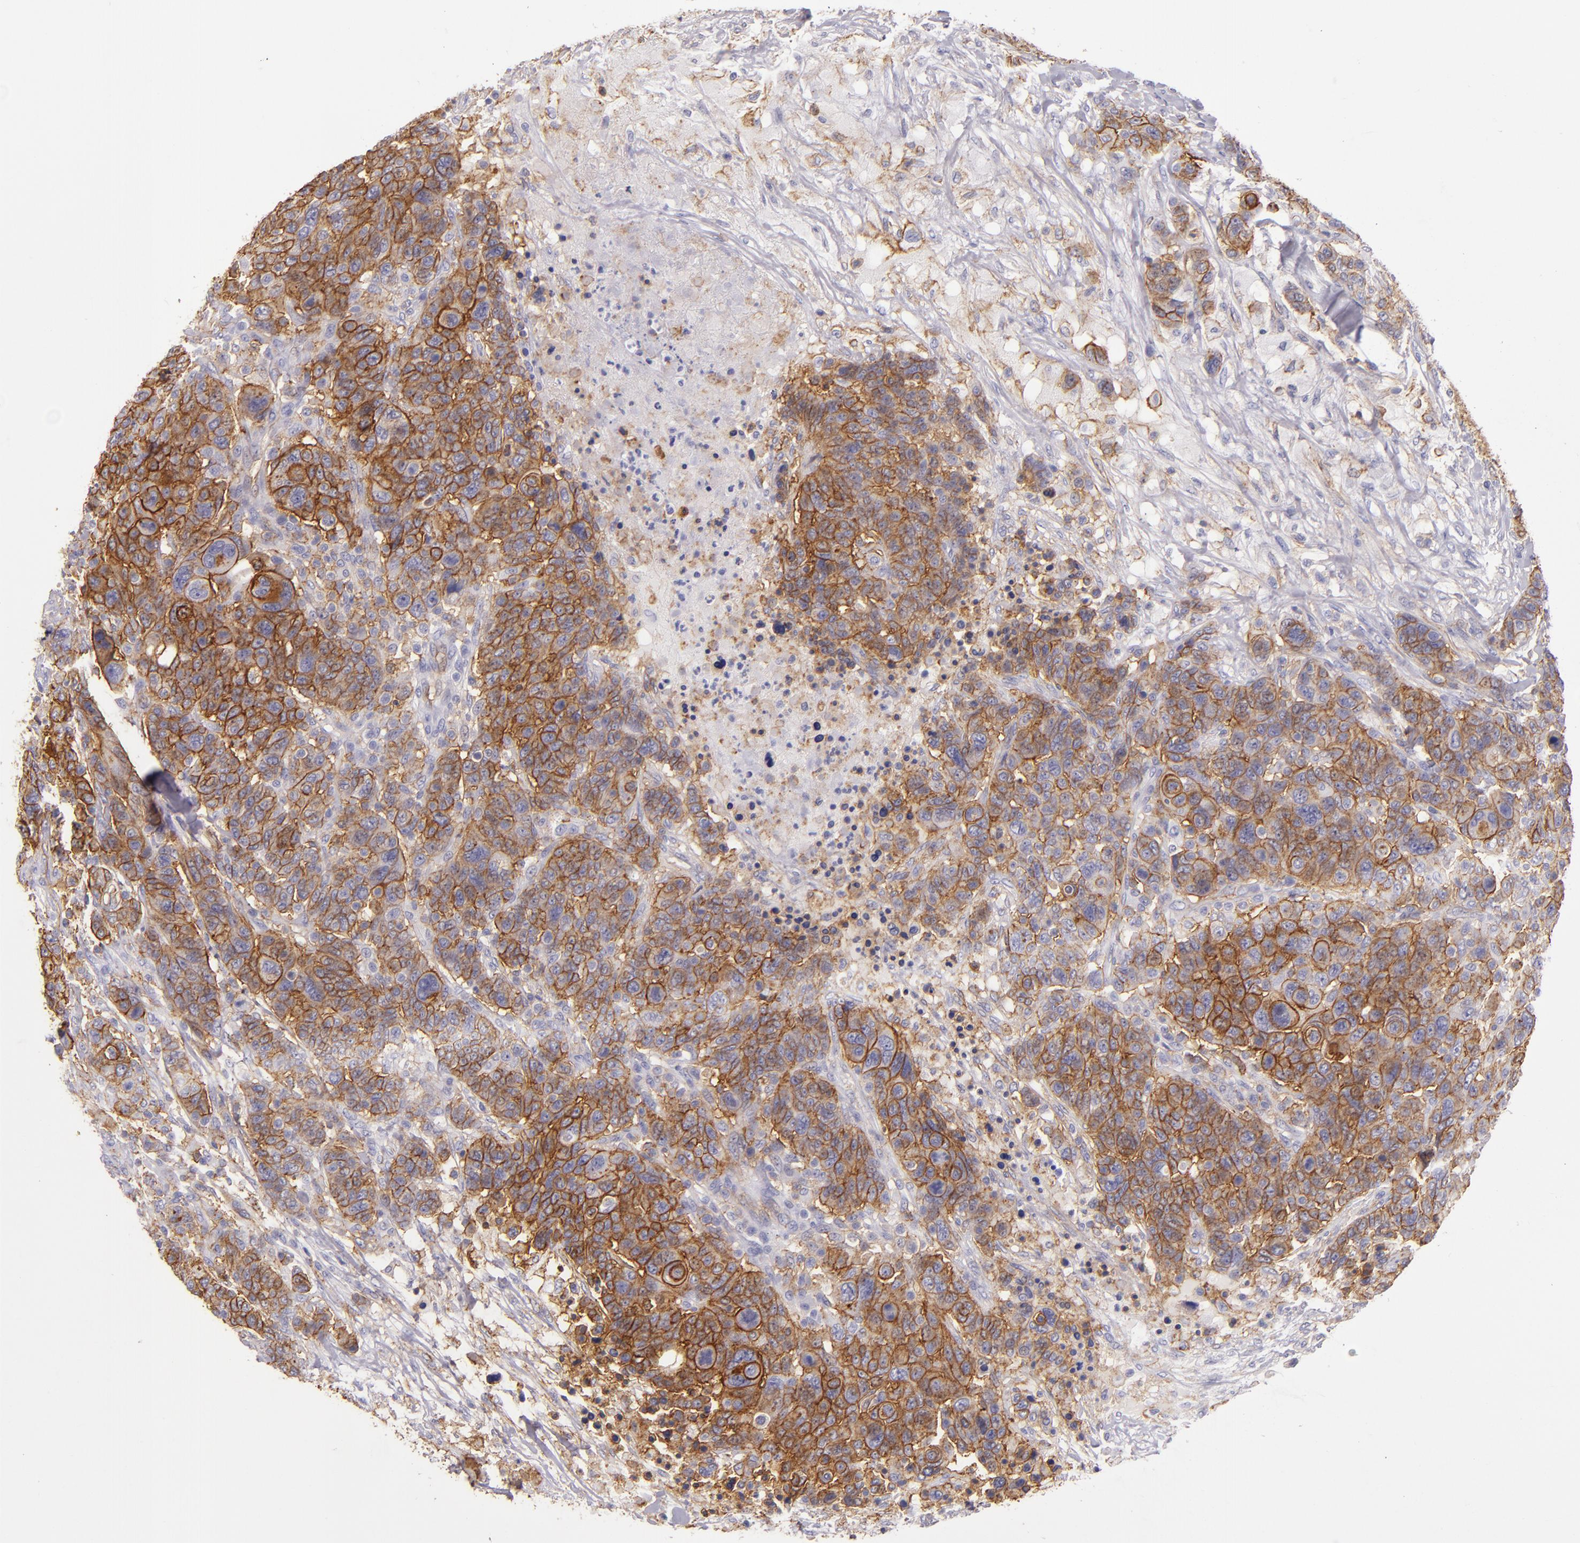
{"staining": {"intensity": "strong", "quantity": ">75%", "location": "cytoplasmic/membranous"}, "tissue": "breast cancer", "cell_type": "Tumor cells", "image_type": "cancer", "snomed": [{"axis": "morphology", "description": "Duct carcinoma"}, {"axis": "topography", "description": "Breast"}], "caption": "A brown stain highlights strong cytoplasmic/membranous expression of a protein in breast cancer (infiltrating ductal carcinoma) tumor cells.", "gene": "CD9", "patient": {"sex": "female", "age": 37}}